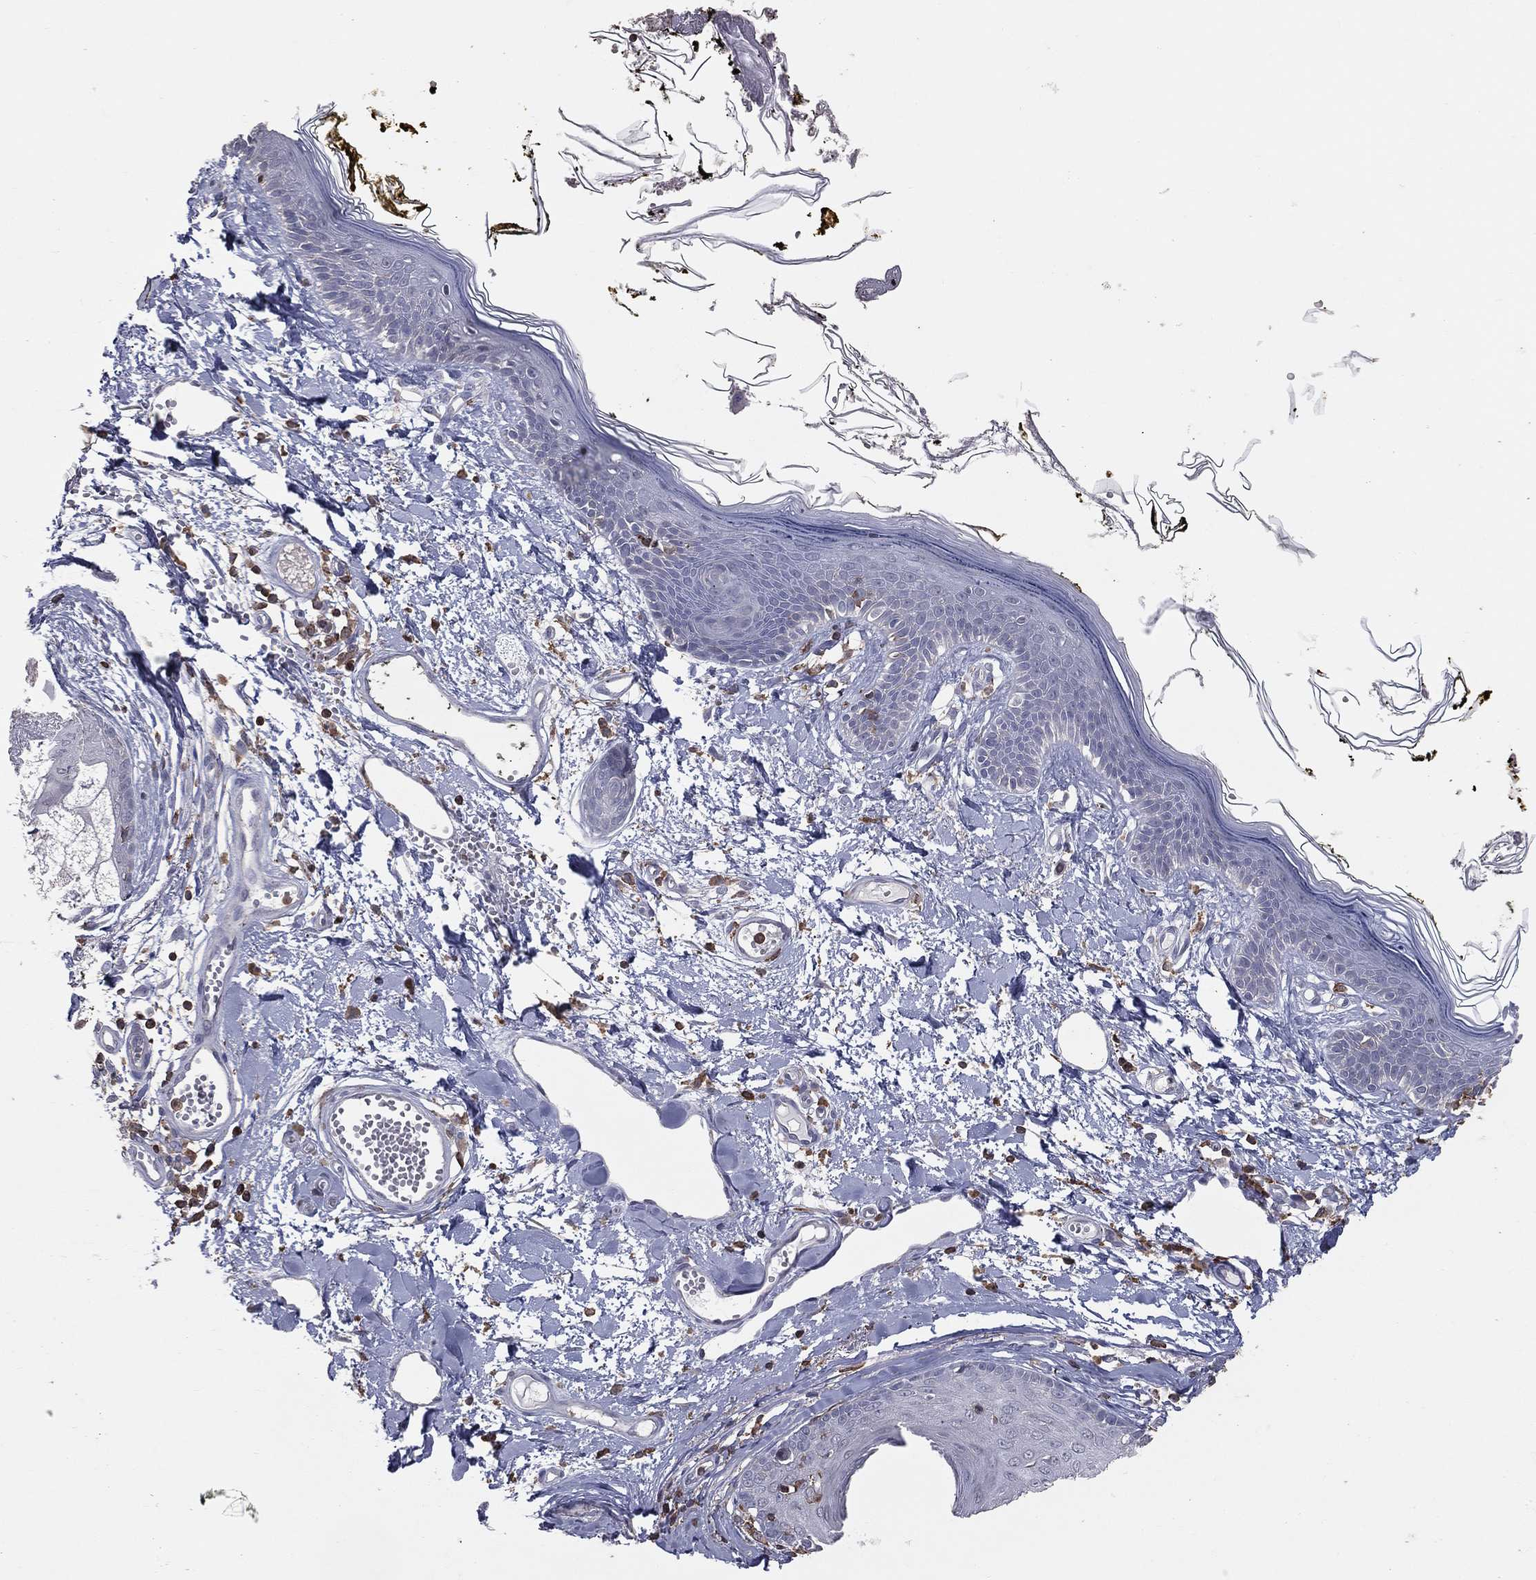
{"staining": {"intensity": "negative", "quantity": "none", "location": "none"}, "tissue": "skin", "cell_type": "Fibroblasts", "image_type": "normal", "snomed": [{"axis": "morphology", "description": "Normal tissue, NOS"}, {"axis": "topography", "description": "Skin"}], "caption": "IHC of benign human skin demonstrates no staining in fibroblasts.", "gene": "PSTPIP1", "patient": {"sex": "male", "age": 76}}